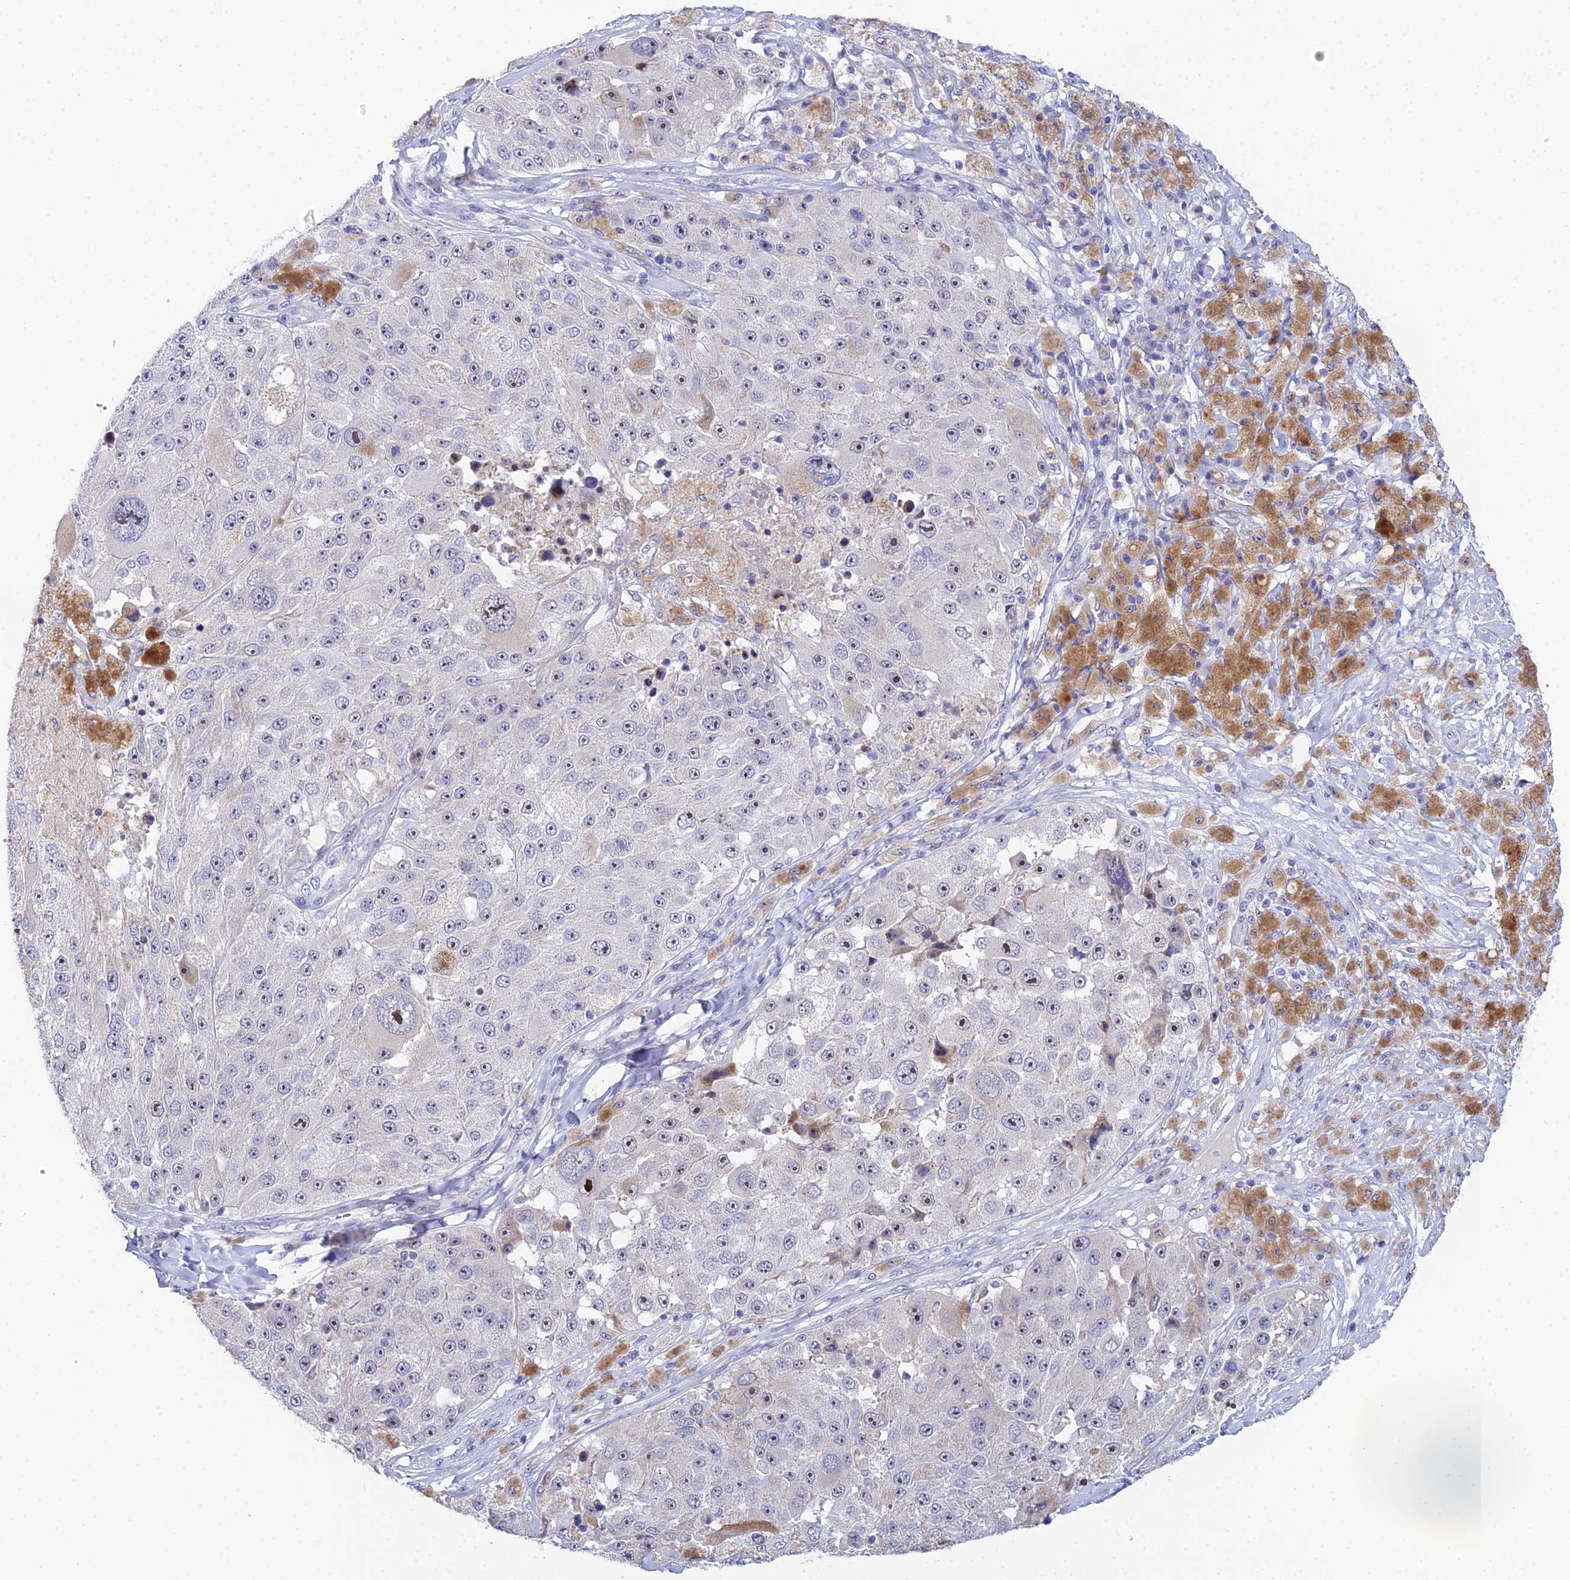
{"staining": {"intensity": "moderate", "quantity": "25%-75%", "location": "nuclear"}, "tissue": "melanoma", "cell_type": "Tumor cells", "image_type": "cancer", "snomed": [{"axis": "morphology", "description": "Malignant melanoma, Metastatic site"}, {"axis": "topography", "description": "Lymph node"}], "caption": "Malignant melanoma (metastatic site) was stained to show a protein in brown. There is medium levels of moderate nuclear positivity in approximately 25%-75% of tumor cells. (DAB IHC, brown staining for protein, blue staining for nuclei).", "gene": "PLPP4", "patient": {"sex": "male", "age": 62}}